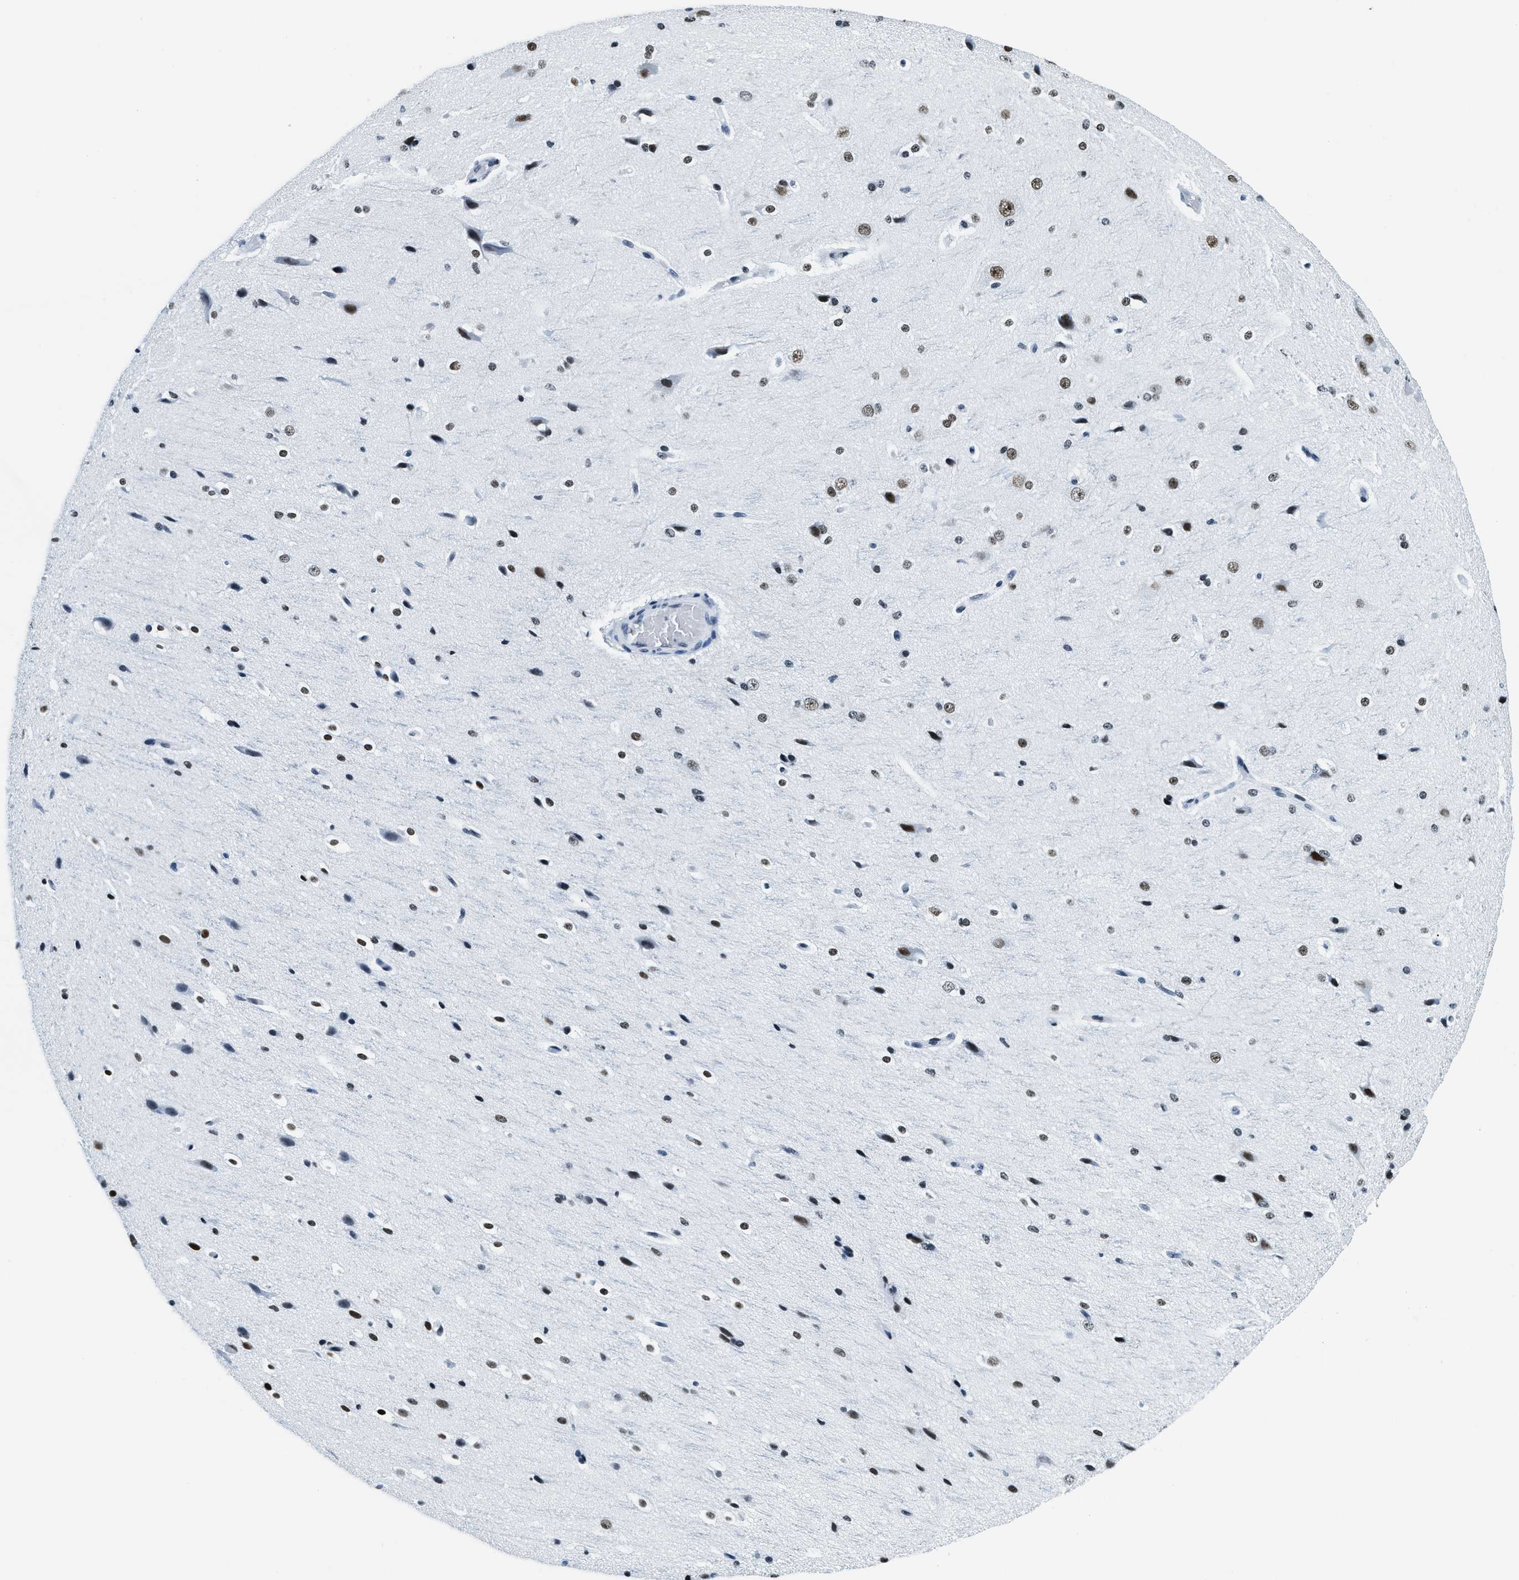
{"staining": {"intensity": "negative", "quantity": "none", "location": "none"}, "tissue": "cerebral cortex", "cell_type": "Endothelial cells", "image_type": "normal", "snomed": [{"axis": "morphology", "description": "Normal tissue, NOS"}, {"axis": "morphology", "description": "Developmental malformation"}, {"axis": "topography", "description": "Cerebral cortex"}], "caption": "The photomicrograph demonstrates no staining of endothelial cells in unremarkable cerebral cortex. (DAB (3,3'-diaminobenzidine) immunohistochemistry visualized using brightfield microscopy, high magnification).", "gene": "TOP1", "patient": {"sex": "female", "age": 30}}